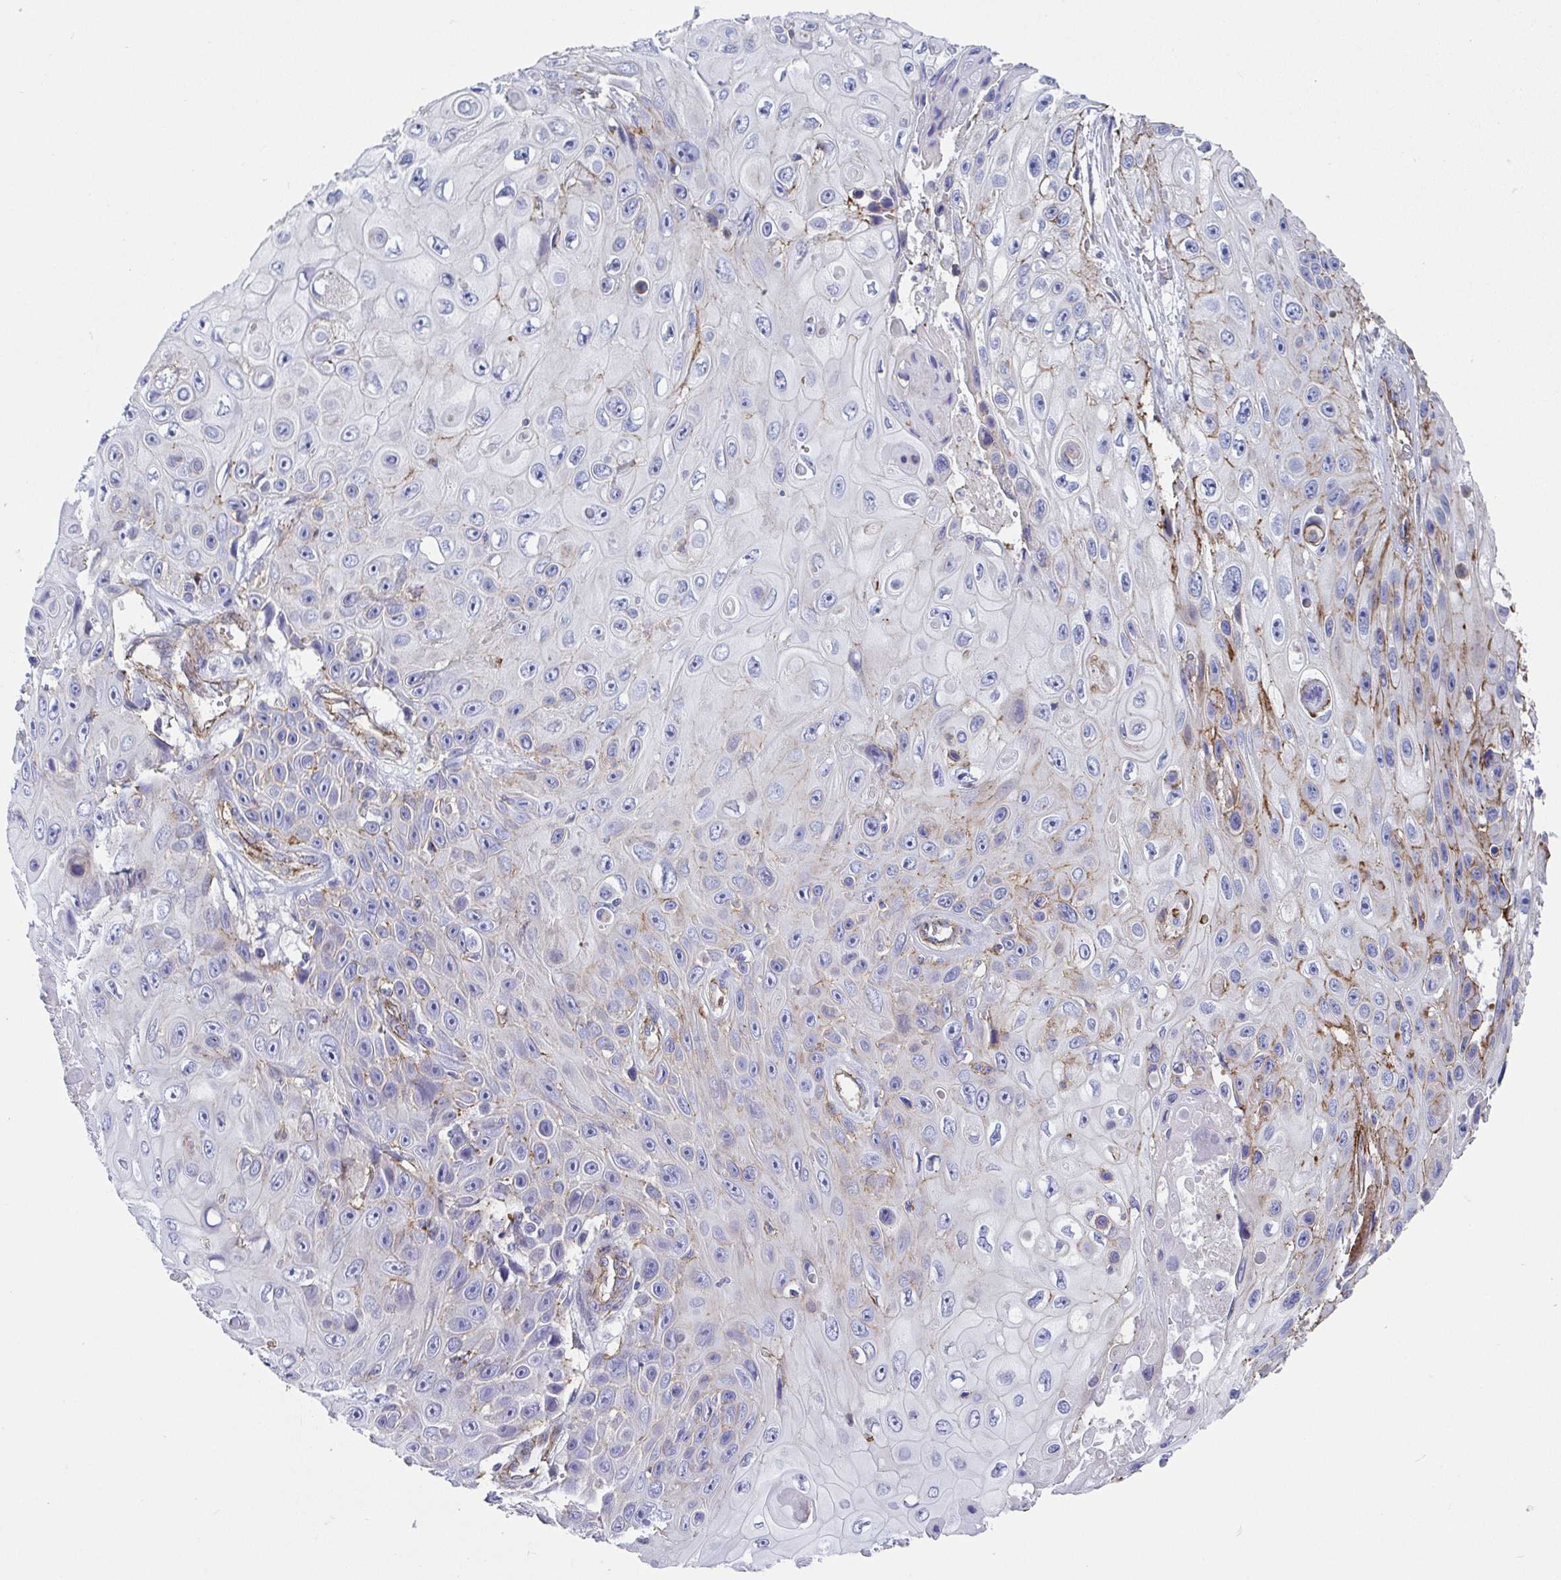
{"staining": {"intensity": "moderate", "quantity": "<25%", "location": "cytoplasmic/membranous"}, "tissue": "skin cancer", "cell_type": "Tumor cells", "image_type": "cancer", "snomed": [{"axis": "morphology", "description": "Squamous cell carcinoma, NOS"}, {"axis": "topography", "description": "Skin"}], "caption": "The immunohistochemical stain labels moderate cytoplasmic/membranous positivity in tumor cells of skin cancer tissue.", "gene": "TRAM2", "patient": {"sex": "male", "age": 82}}